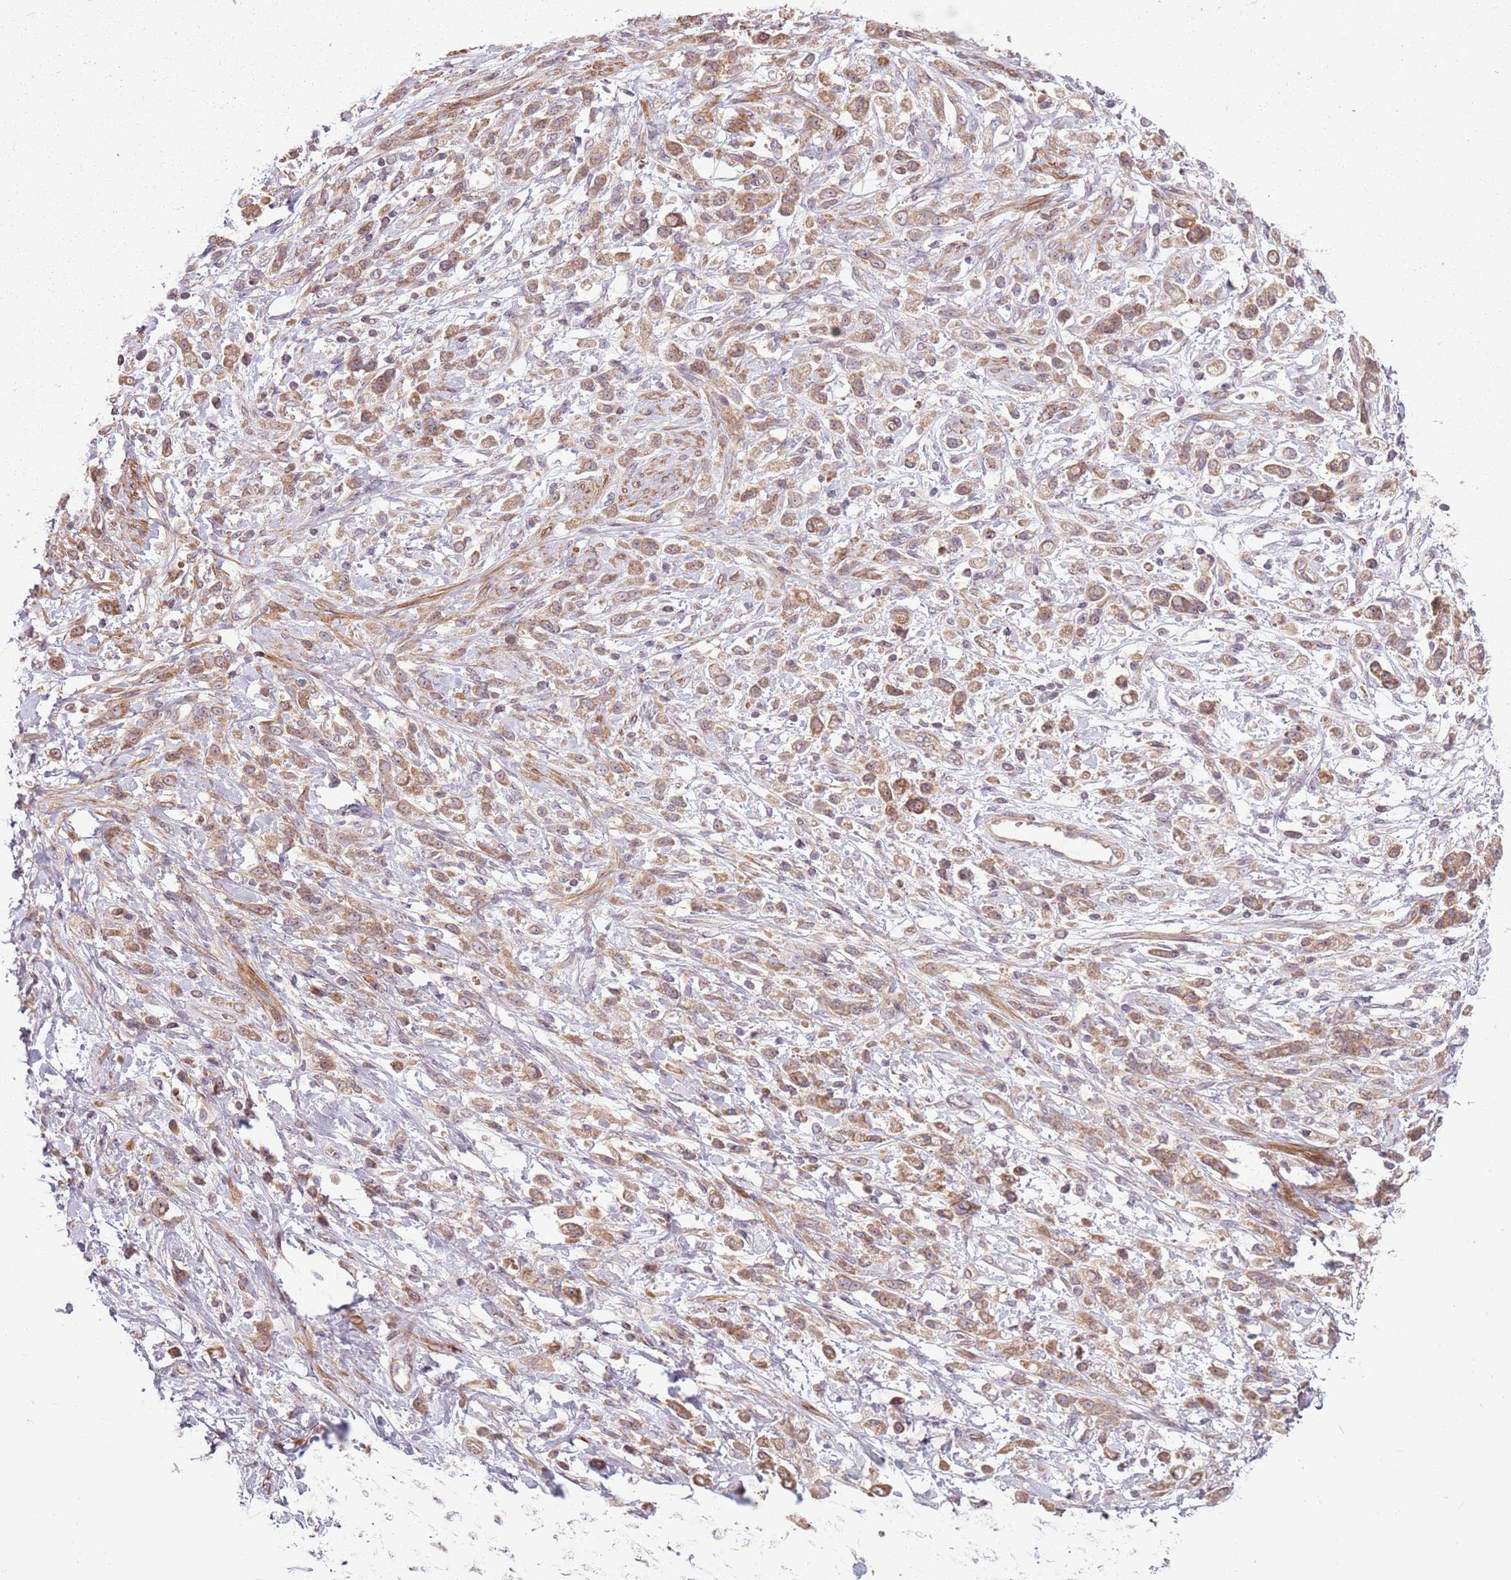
{"staining": {"intensity": "moderate", "quantity": ">75%", "location": "cytoplasmic/membranous"}, "tissue": "stomach cancer", "cell_type": "Tumor cells", "image_type": "cancer", "snomed": [{"axis": "morphology", "description": "Adenocarcinoma, NOS"}, {"axis": "topography", "description": "Stomach"}], "caption": "Stomach cancer stained with IHC exhibits moderate cytoplasmic/membranous expression in about >75% of tumor cells. (DAB = brown stain, brightfield microscopy at high magnification).", "gene": "RPL21", "patient": {"sex": "female", "age": 60}}